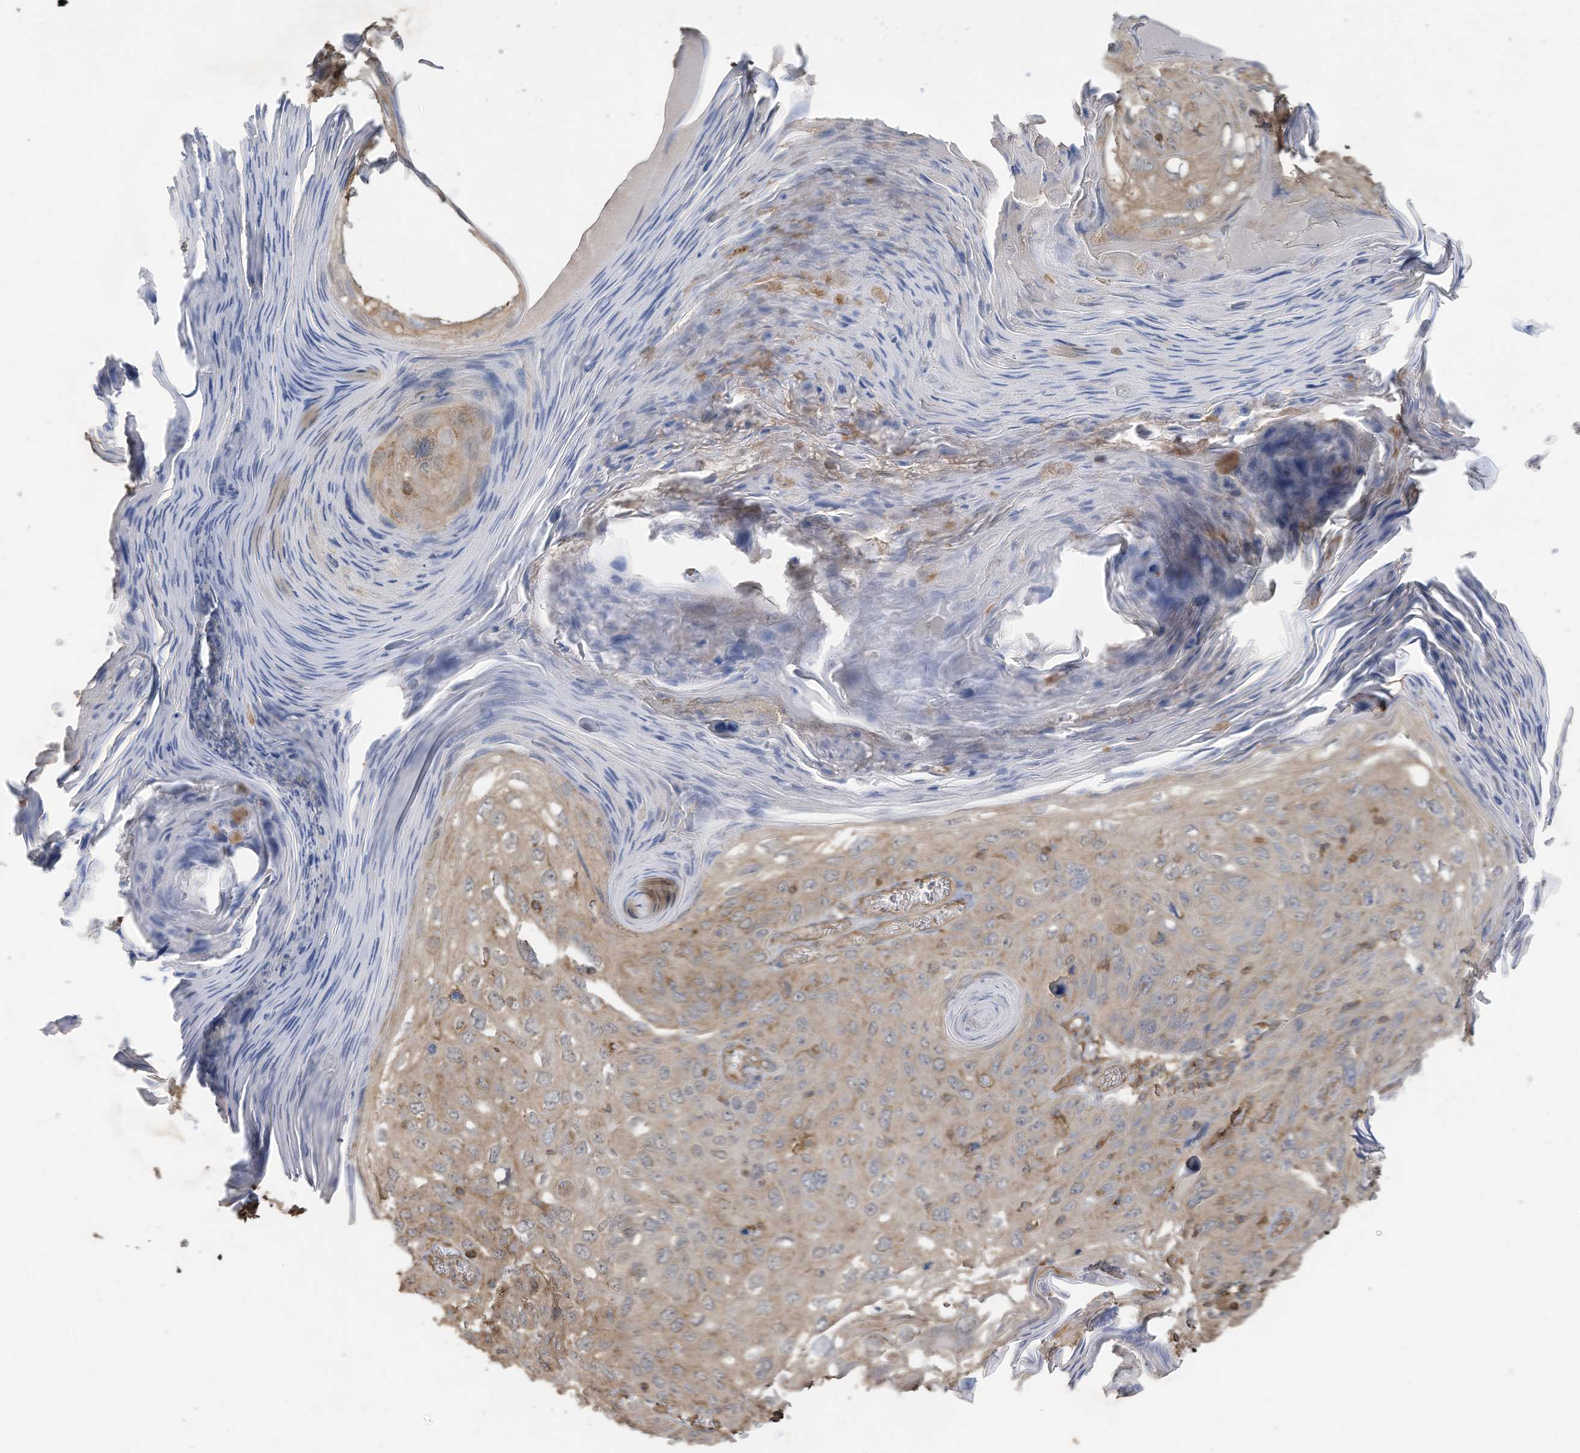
{"staining": {"intensity": "weak", "quantity": "<25%", "location": "cytoplasmic/membranous"}, "tissue": "skin cancer", "cell_type": "Tumor cells", "image_type": "cancer", "snomed": [{"axis": "morphology", "description": "Squamous cell carcinoma, NOS"}, {"axis": "topography", "description": "Skin"}], "caption": "This micrograph is of skin cancer (squamous cell carcinoma) stained with immunohistochemistry to label a protein in brown with the nuclei are counter-stained blue. There is no staining in tumor cells. (DAB (3,3'-diaminobenzidine) IHC visualized using brightfield microscopy, high magnification).", "gene": "COX10", "patient": {"sex": "female", "age": 90}}